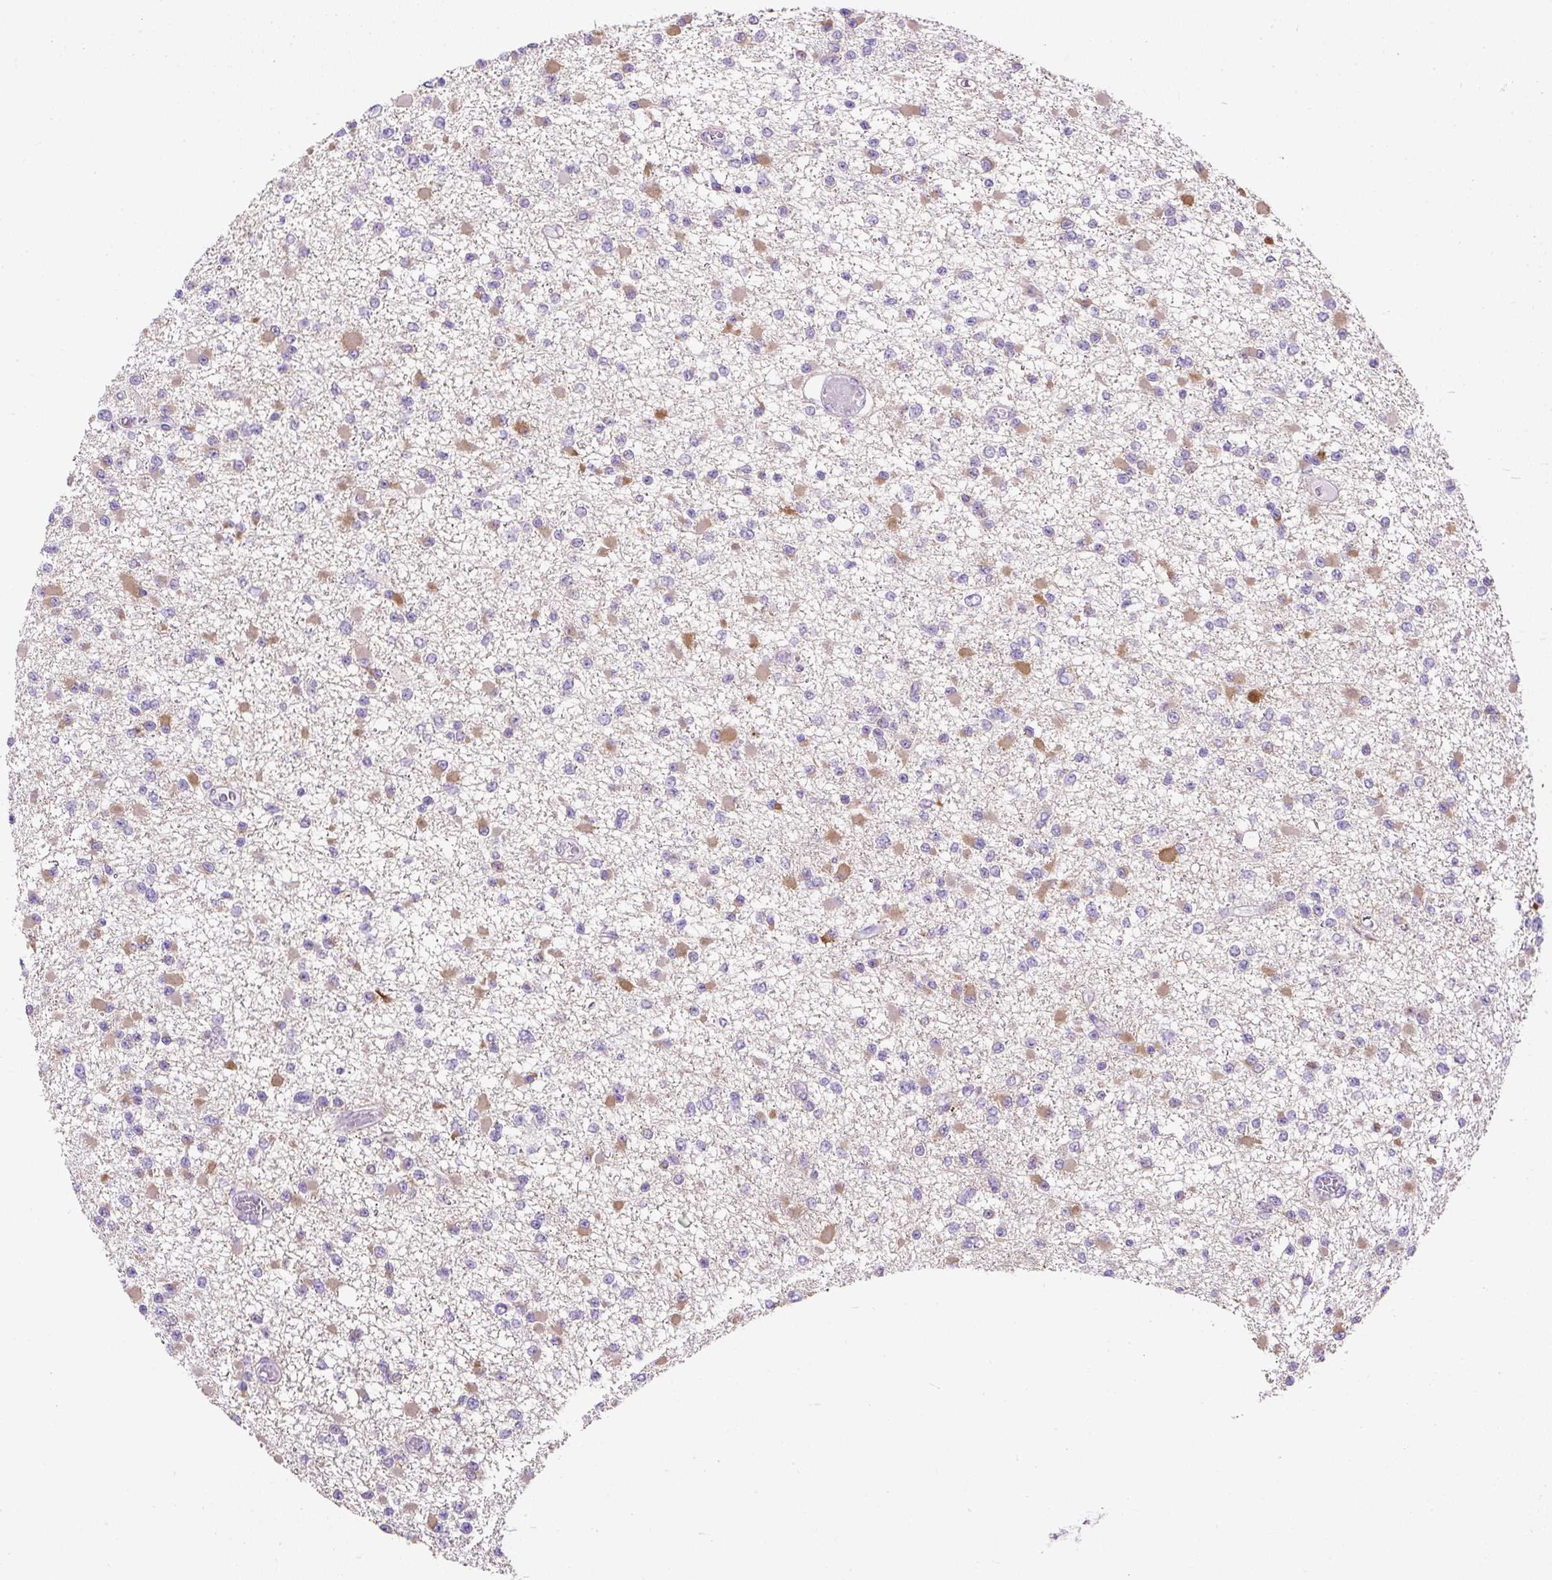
{"staining": {"intensity": "moderate", "quantity": "25%-75%", "location": "cytoplasmic/membranous"}, "tissue": "glioma", "cell_type": "Tumor cells", "image_type": "cancer", "snomed": [{"axis": "morphology", "description": "Glioma, malignant, Low grade"}, {"axis": "topography", "description": "Brain"}], "caption": "Glioma stained for a protein (brown) reveals moderate cytoplasmic/membranous positive staining in about 25%-75% of tumor cells.", "gene": "C2CD4C", "patient": {"sex": "female", "age": 22}}